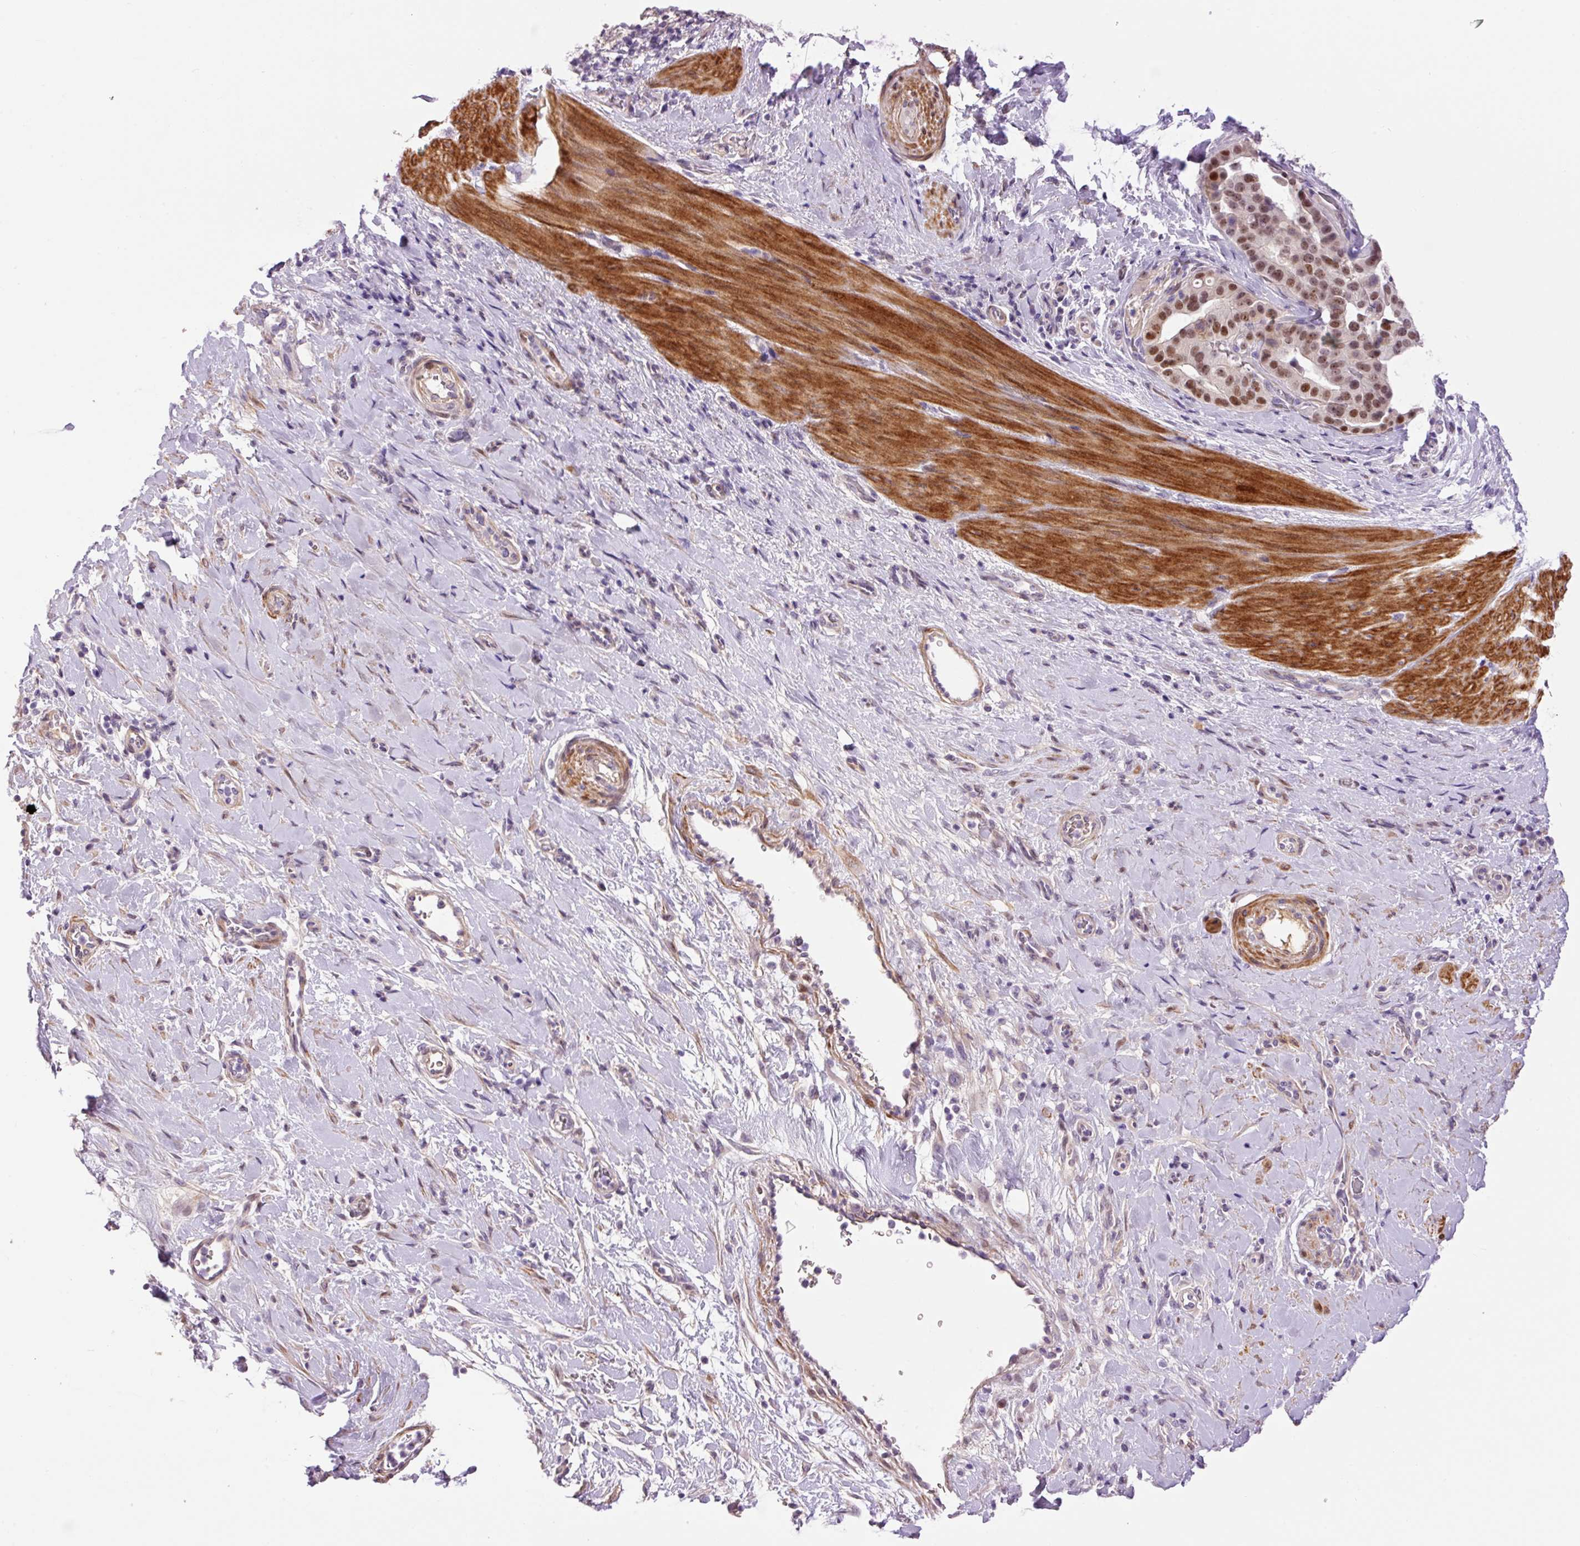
{"staining": {"intensity": "moderate", "quantity": ">75%", "location": "nuclear"}, "tissue": "stomach cancer", "cell_type": "Tumor cells", "image_type": "cancer", "snomed": [{"axis": "morphology", "description": "Adenocarcinoma, NOS"}, {"axis": "topography", "description": "Stomach"}], "caption": "Protein positivity by immunohistochemistry (IHC) demonstrates moderate nuclear staining in about >75% of tumor cells in stomach adenocarcinoma.", "gene": "HNF1A", "patient": {"sex": "male", "age": 48}}